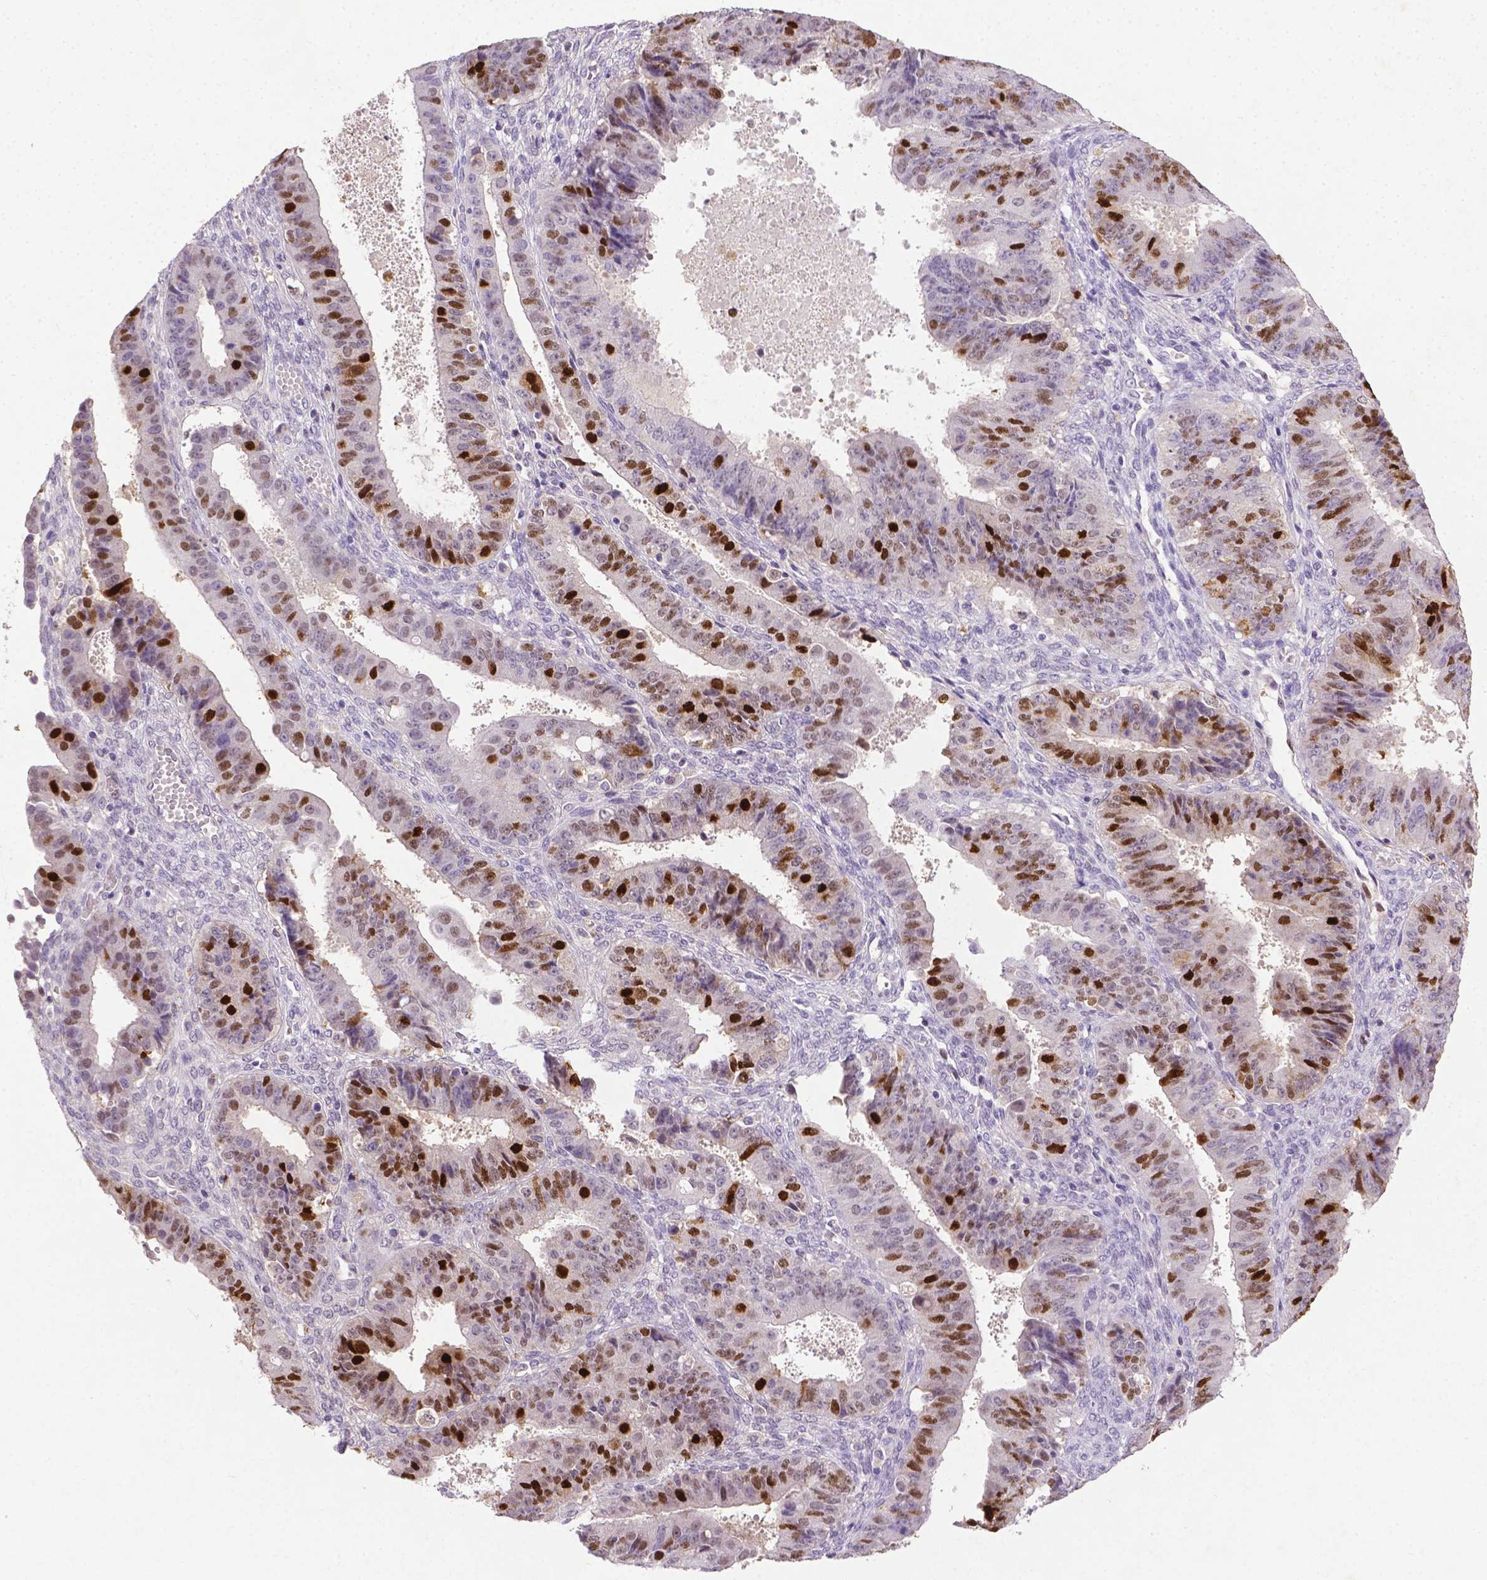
{"staining": {"intensity": "strong", "quantity": "25%-75%", "location": "nuclear"}, "tissue": "ovarian cancer", "cell_type": "Tumor cells", "image_type": "cancer", "snomed": [{"axis": "morphology", "description": "Carcinoma, endometroid"}, {"axis": "topography", "description": "Ovary"}], "caption": "Approximately 25%-75% of tumor cells in ovarian cancer demonstrate strong nuclear protein positivity as visualized by brown immunohistochemical staining.", "gene": "CDKN1A", "patient": {"sex": "female", "age": 42}}